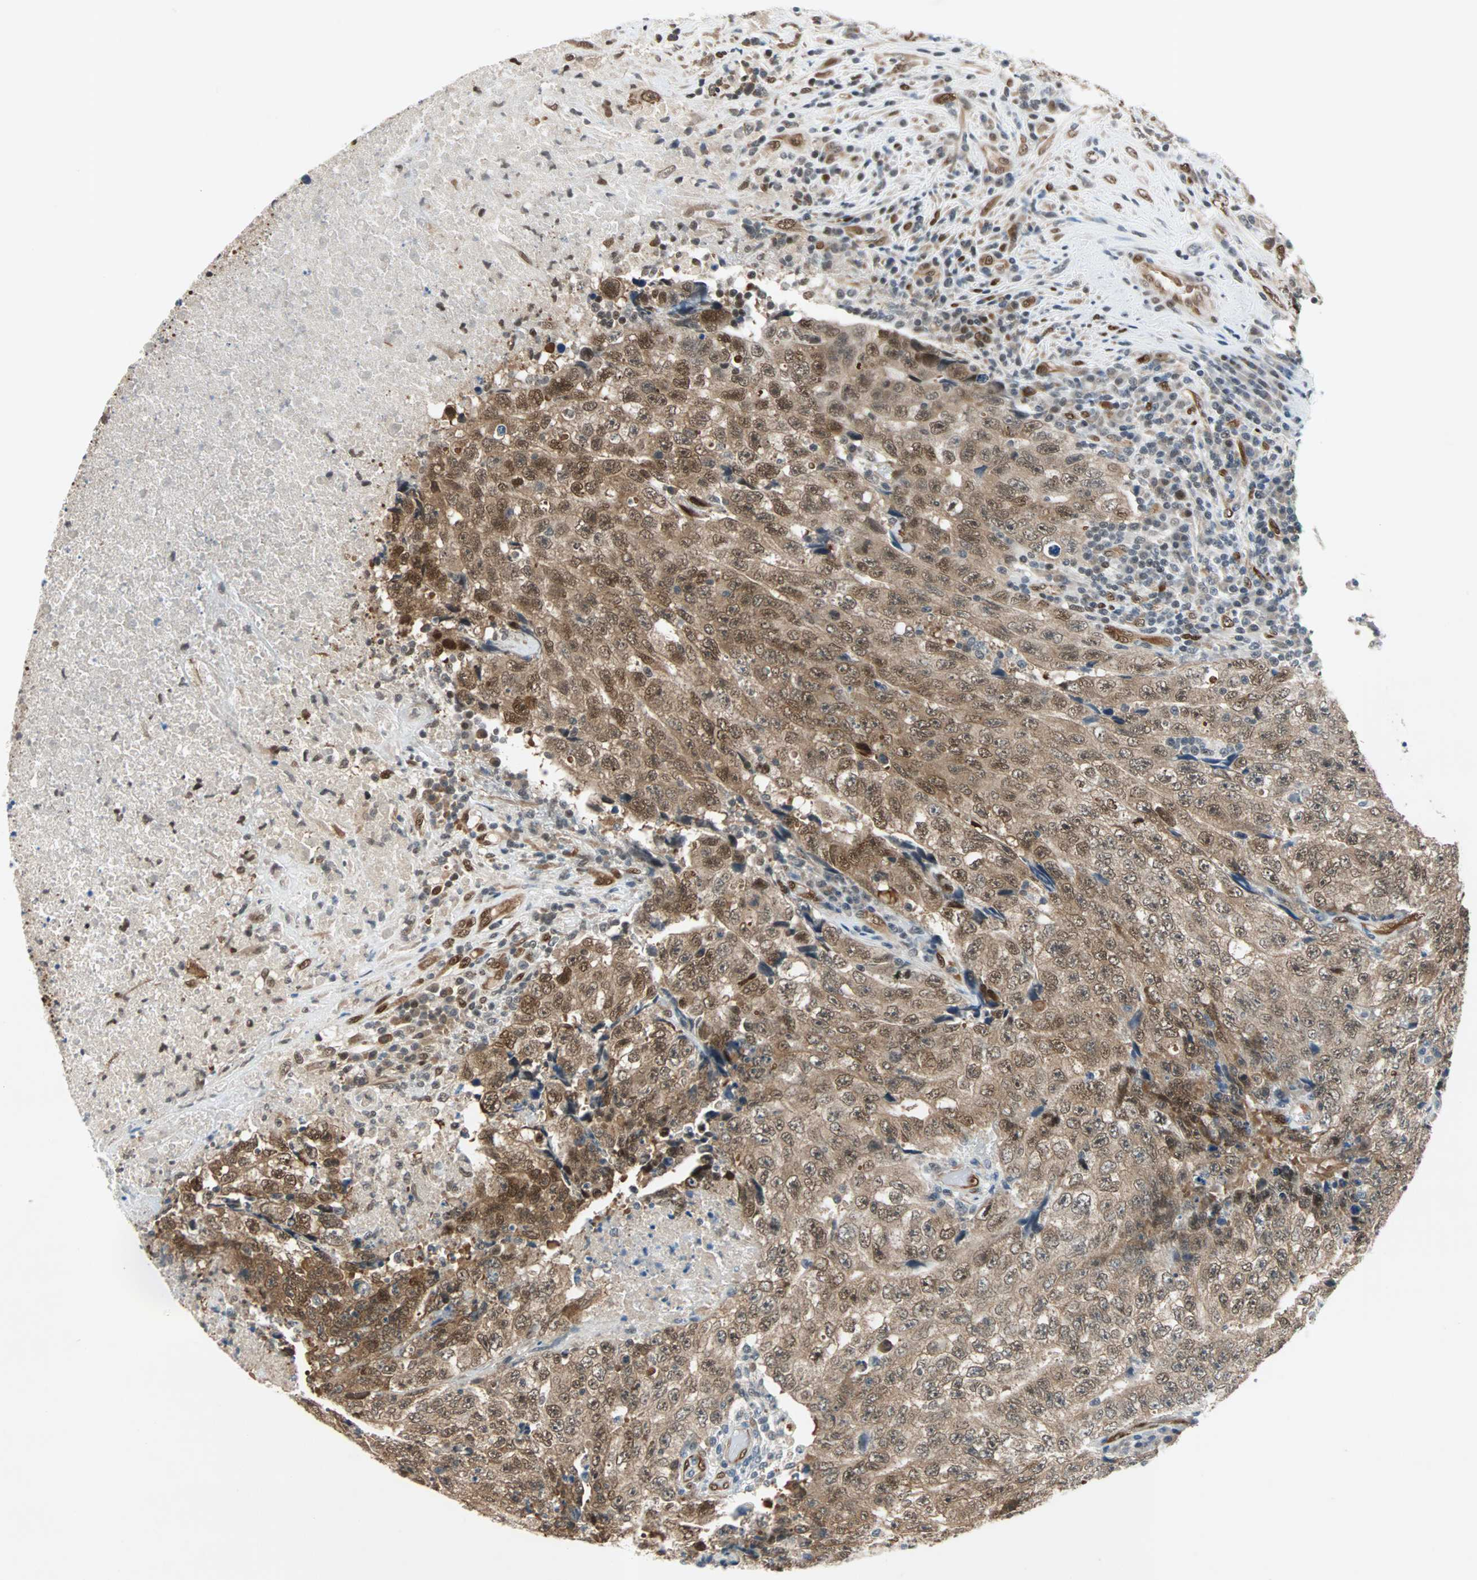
{"staining": {"intensity": "moderate", "quantity": ">75%", "location": "cytoplasmic/membranous,nuclear"}, "tissue": "testis cancer", "cell_type": "Tumor cells", "image_type": "cancer", "snomed": [{"axis": "morphology", "description": "Necrosis, NOS"}, {"axis": "morphology", "description": "Carcinoma, Embryonal, NOS"}, {"axis": "topography", "description": "Testis"}], "caption": "Moderate cytoplasmic/membranous and nuclear positivity for a protein is identified in about >75% of tumor cells of testis embryonal carcinoma using immunohistochemistry (IHC).", "gene": "WWTR1", "patient": {"sex": "male", "age": 19}}